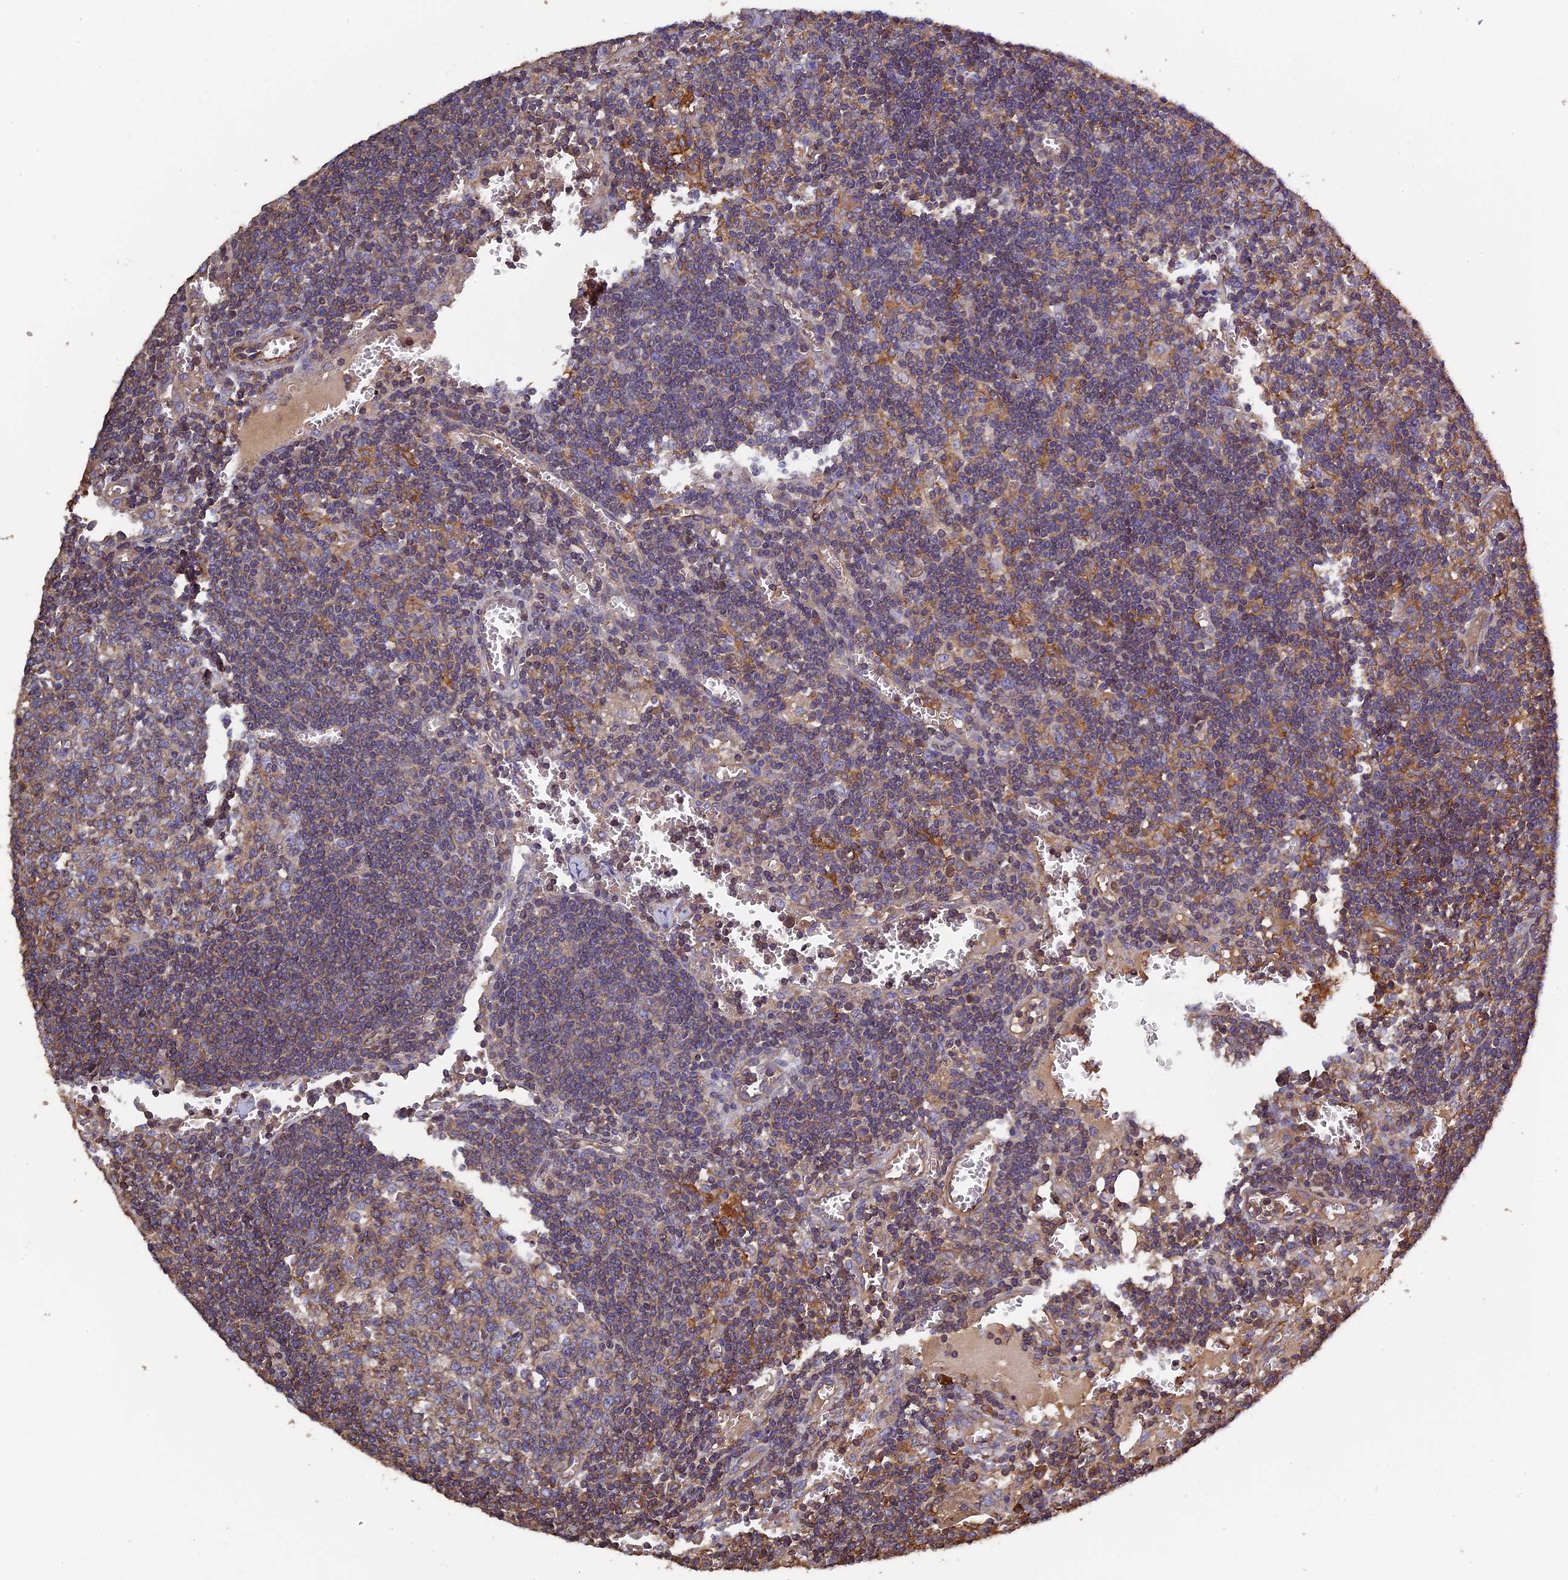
{"staining": {"intensity": "weak", "quantity": "<25%", "location": "cytoplasmic/membranous"}, "tissue": "lymph node", "cell_type": "Germinal center cells", "image_type": "normal", "snomed": [{"axis": "morphology", "description": "Normal tissue, NOS"}, {"axis": "topography", "description": "Lymph node"}], "caption": "Immunohistochemical staining of normal human lymph node shows no significant positivity in germinal center cells. The staining was performed using DAB (3,3'-diaminobenzidine) to visualize the protein expression in brown, while the nuclei were stained in blue with hematoxylin (Magnification: 20x).", "gene": "CCDC153", "patient": {"sex": "female", "age": 73}}